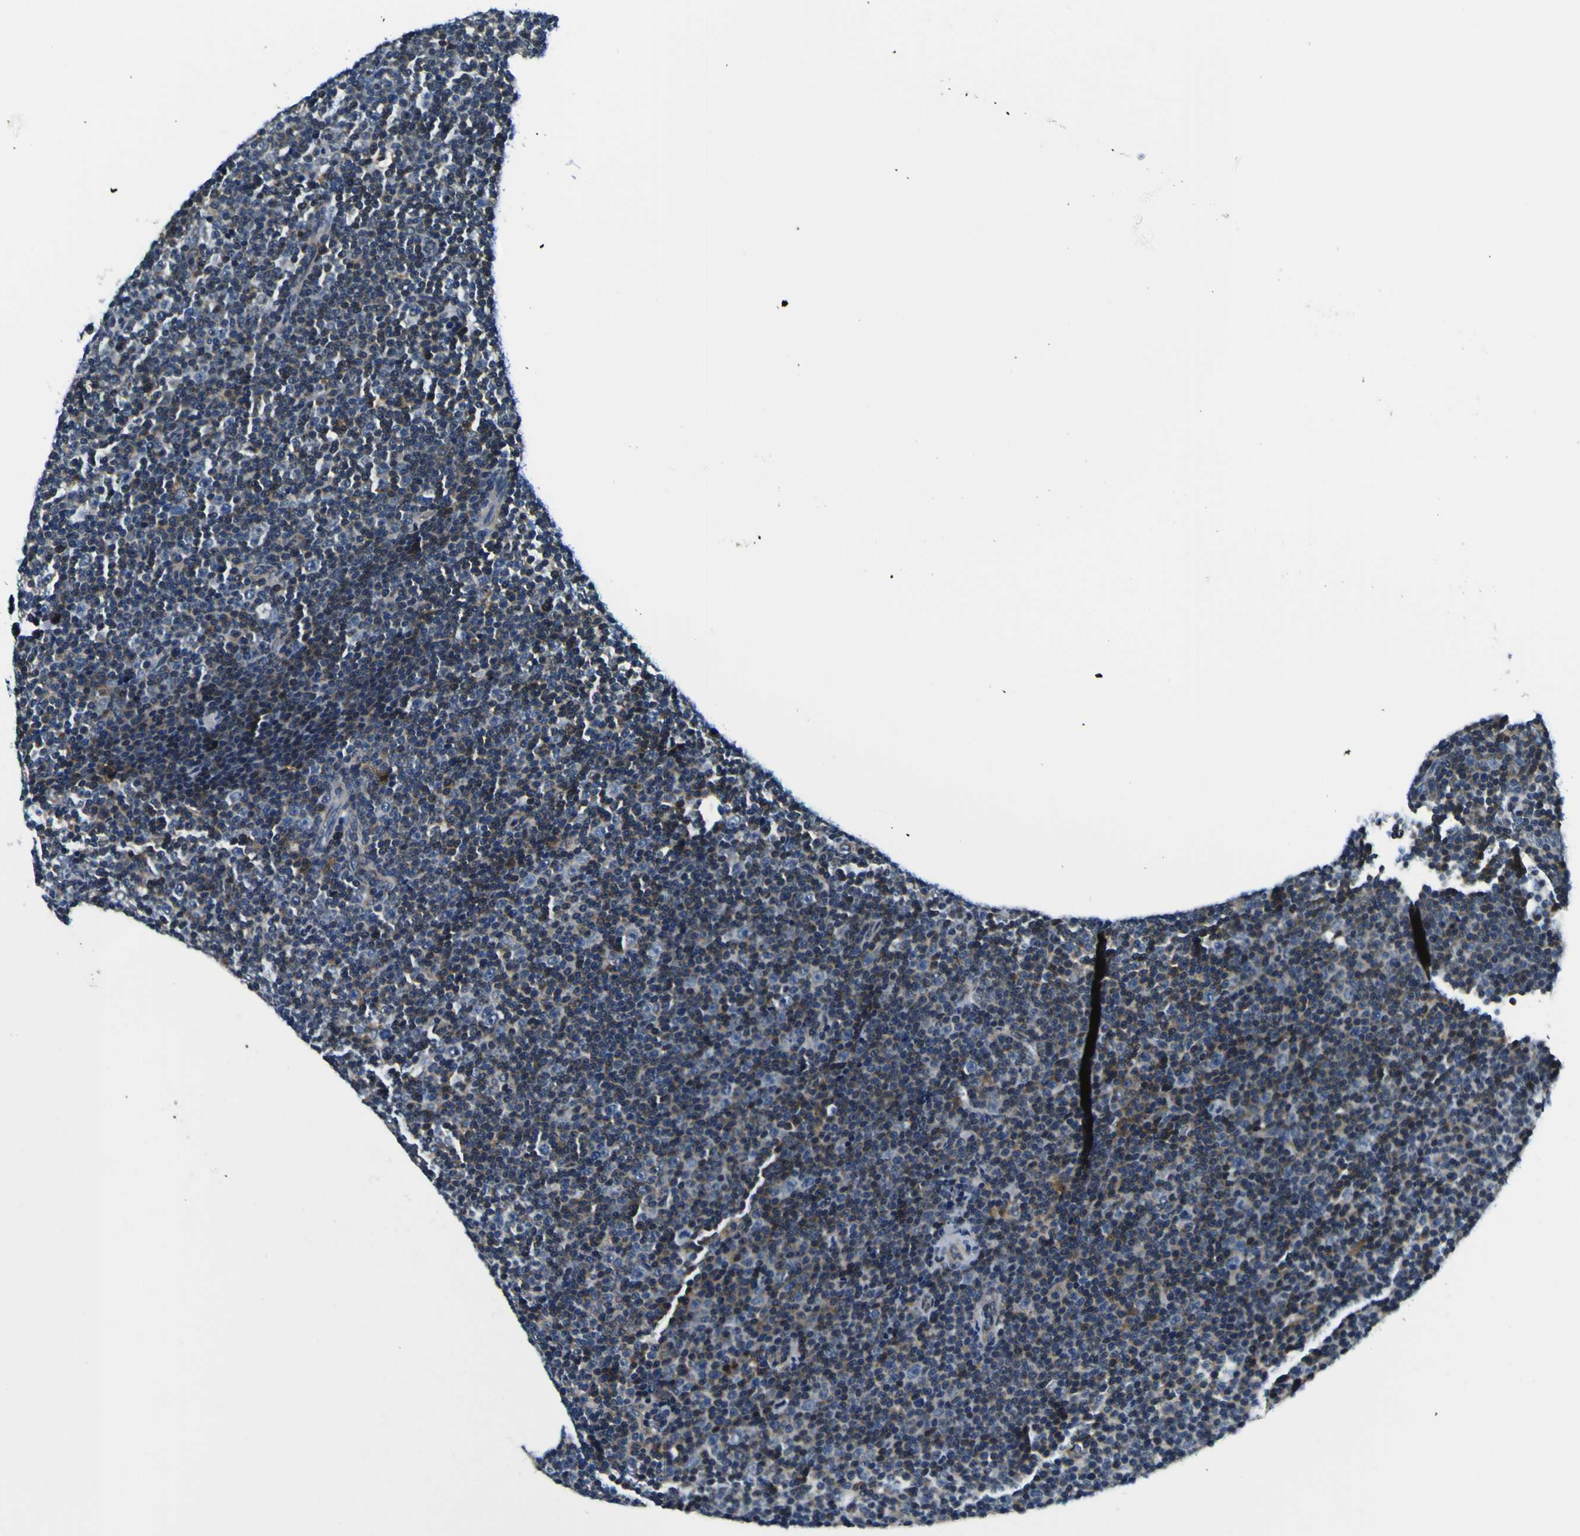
{"staining": {"intensity": "negative", "quantity": "none", "location": "none"}, "tissue": "lymphoma", "cell_type": "Tumor cells", "image_type": "cancer", "snomed": [{"axis": "morphology", "description": "Malignant lymphoma, non-Hodgkin's type, Low grade"}, {"axis": "topography", "description": "Lymph node"}], "caption": "The micrograph exhibits no staining of tumor cells in lymphoma. (Brightfield microscopy of DAB immunohistochemistry at high magnification).", "gene": "NLRP3", "patient": {"sex": "female", "age": 67}}